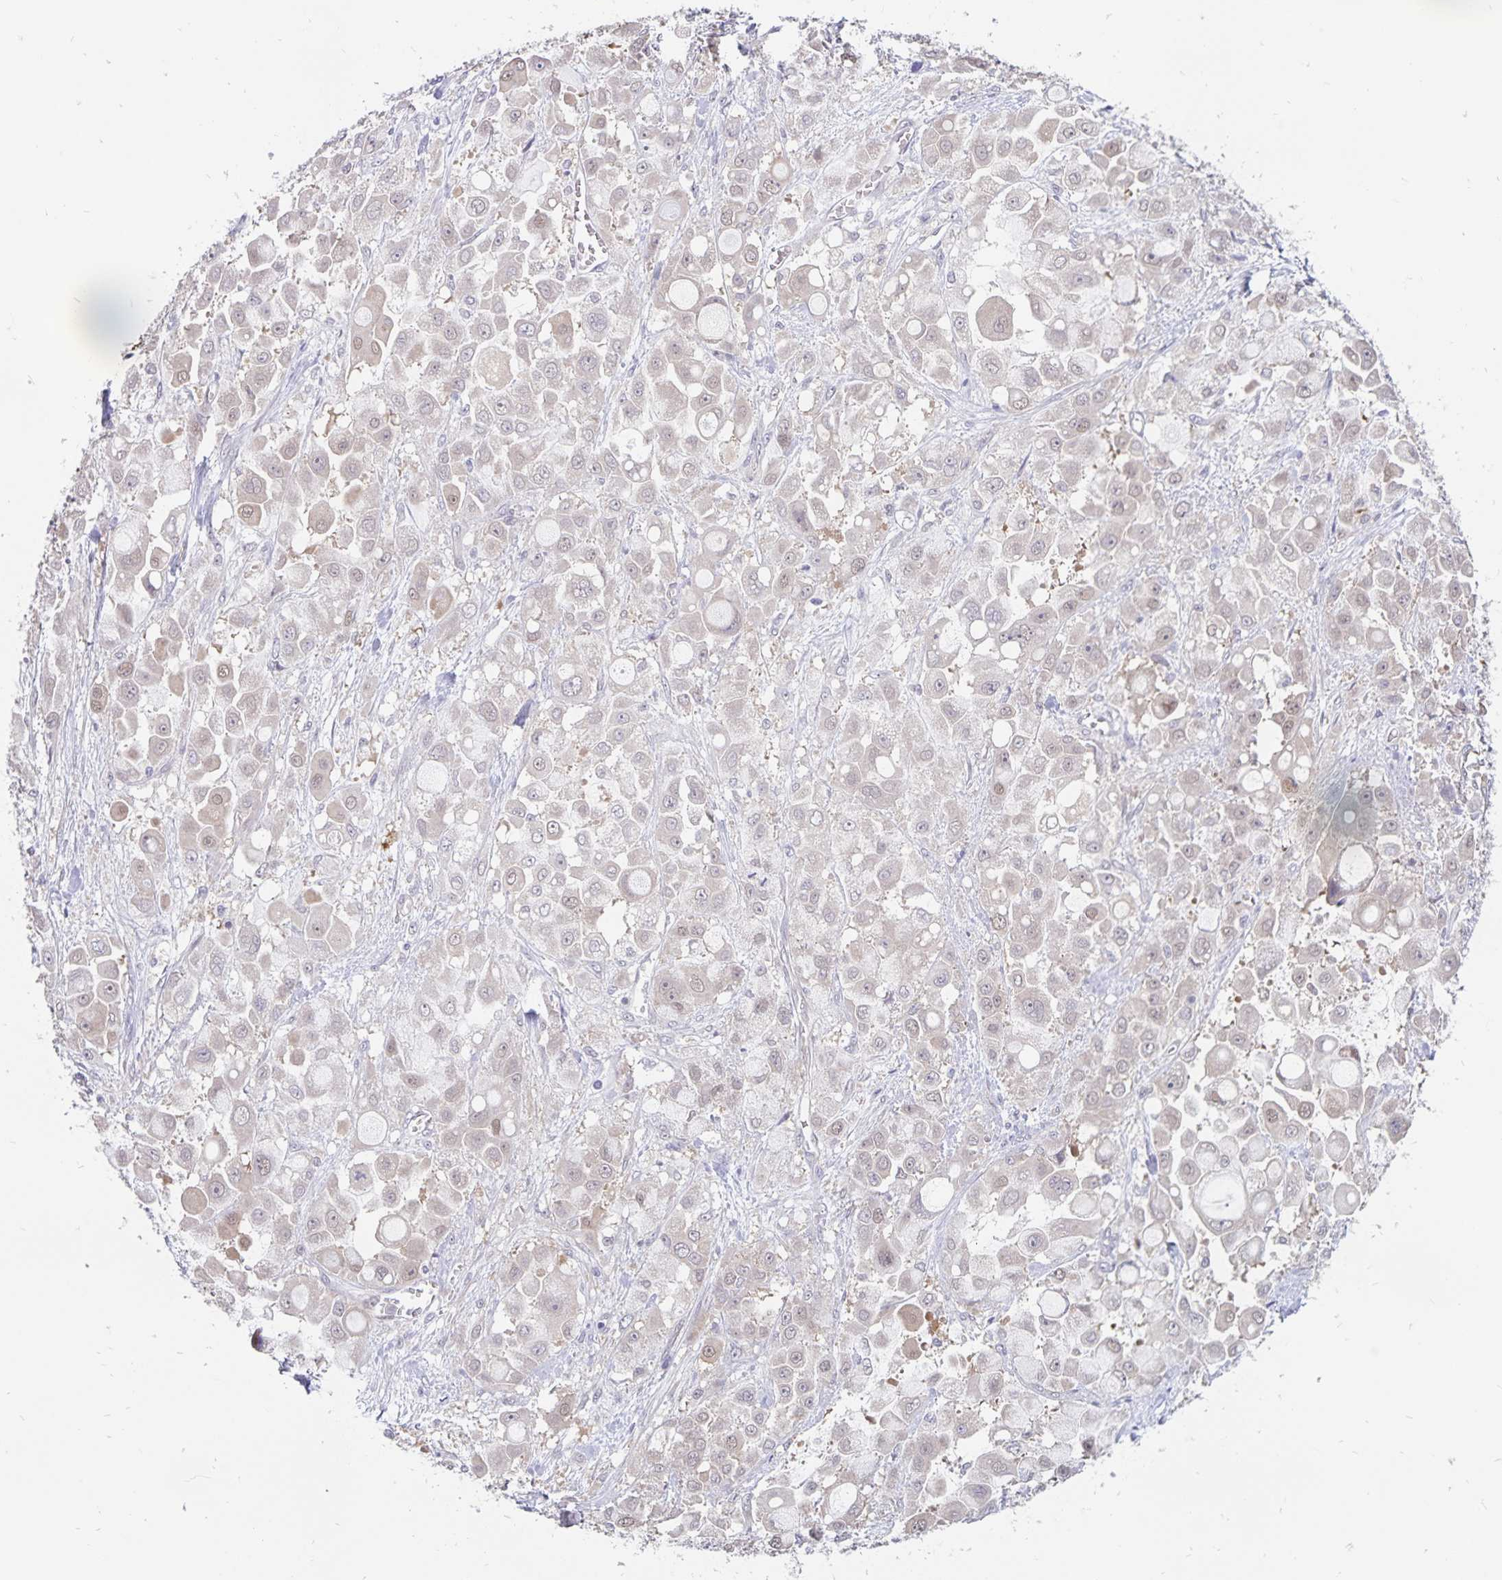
{"staining": {"intensity": "negative", "quantity": "none", "location": "none"}, "tissue": "stomach cancer", "cell_type": "Tumor cells", "image_type": "cancer", "snomed": [{"axis": "morphology", "description": "Adenocarcinoma, NOS"}, {"axis": "topography", "description": "Stomach"}], "caption": "Stomach cancer (adenocarcinoma) stained for a protein using IHC reveals no positivity tumor cells.", "gene": "BAG6", "patient": {"sex": "female", "age": 76}}